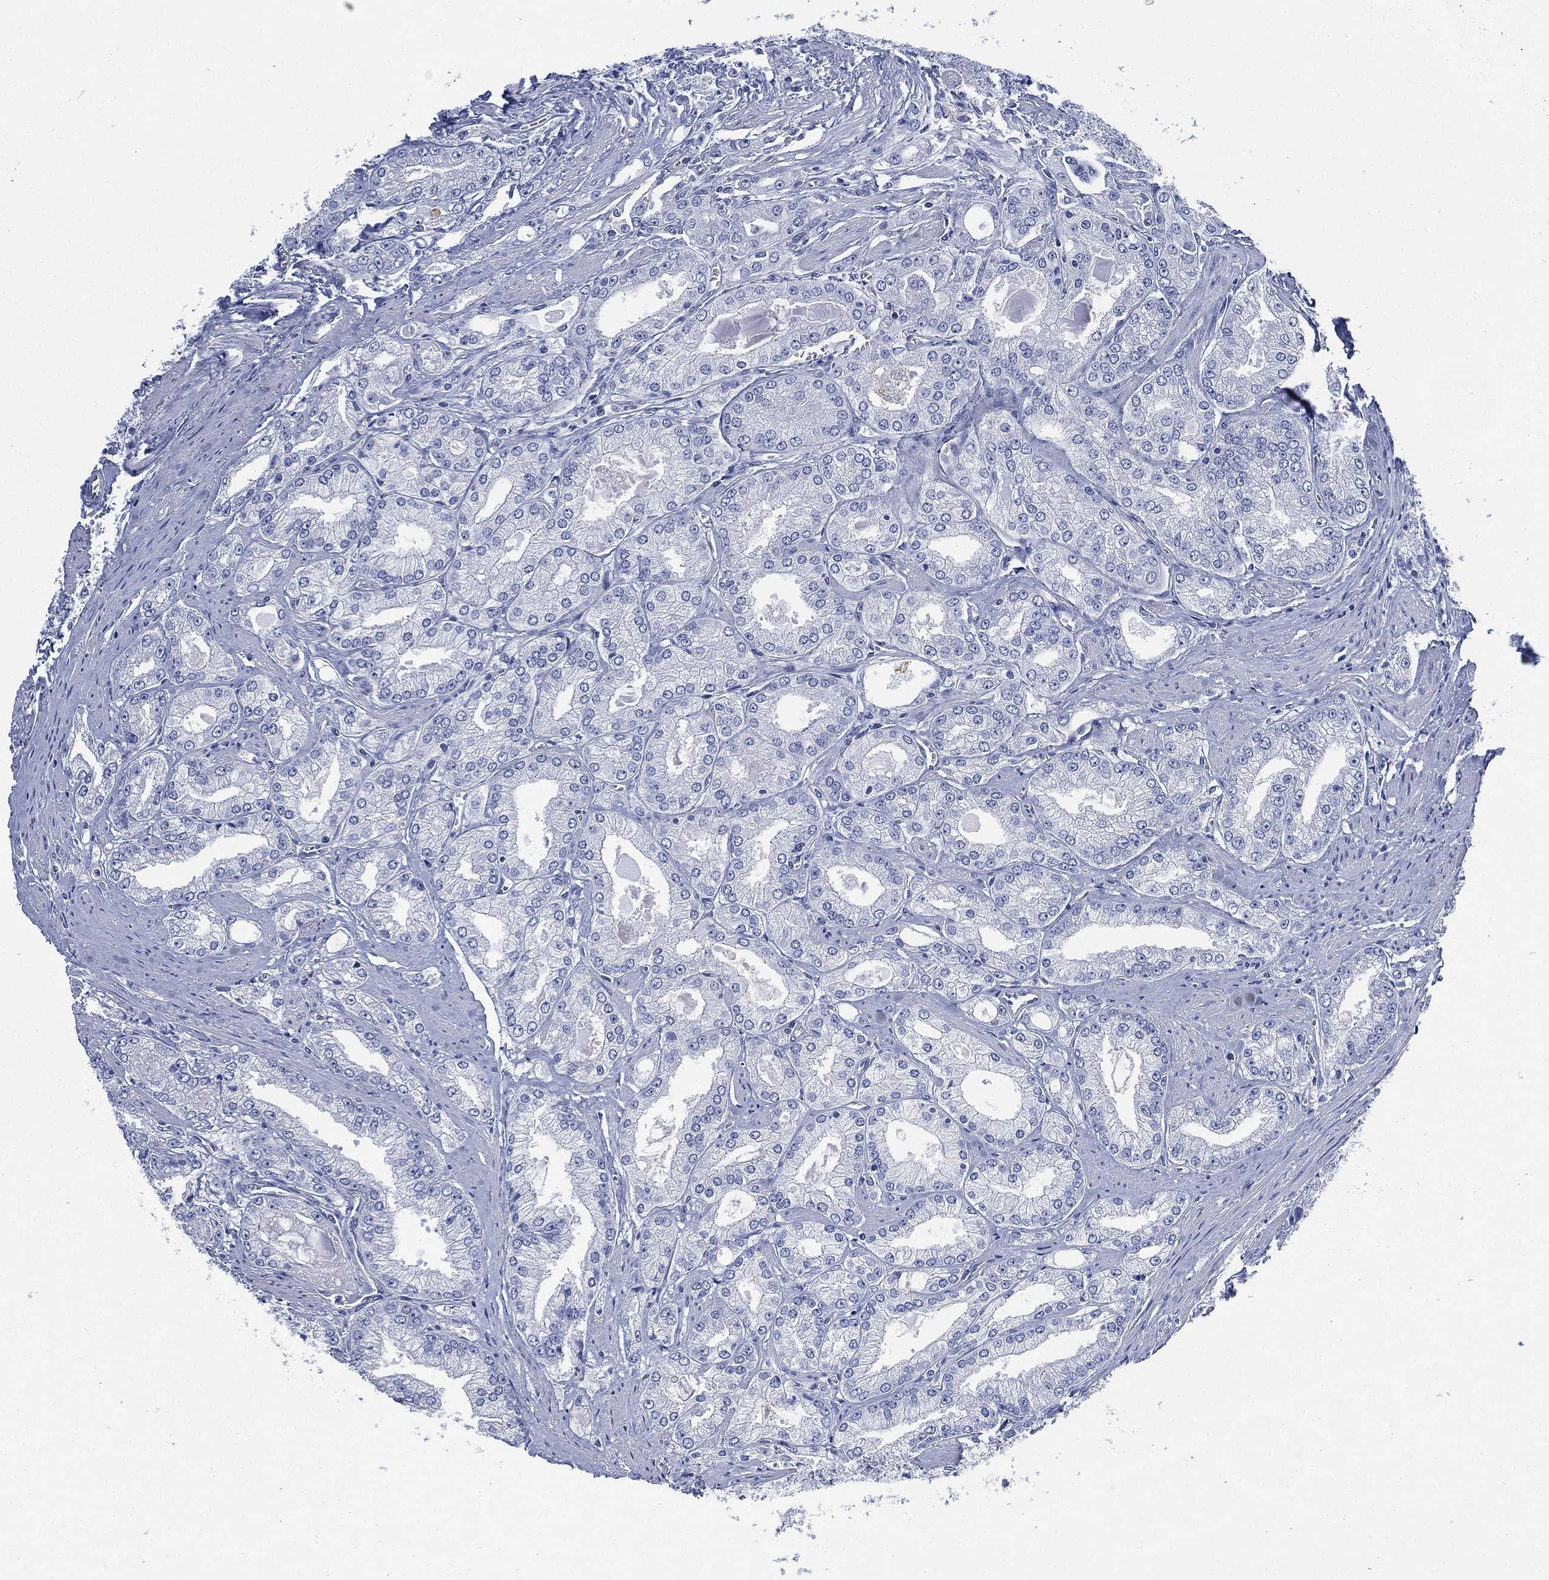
{"staining": {"intensity": "negative", "quantity": "none", "location": "none"}, "tissue": "prostate cancer", "cell_type": "Tumor cells", "image_type": "cancer", "snomed": [{"axis": "morphology", "description": "Adenocarcinoma, NOS"}, {"axis": "morphology", "description": "Adenocarcinoma, High grade"}, {"axis": "topography", "description": "Prostate"}], "caption": "High magnification brightfield microscopy of prostate adenocarcinoma (high-grade) stained with DAB (3,3'-diaminobenzidine) (brown) and counterstained with hematoxylin (blue): tumor cells show no significant positivity. Brightfield microscopy of IHC stained with DAB (brown) and hematoxylin (blue), captured at high magnification.", "gene": "CCDC70", "patient": {"sex": "male", "age": 70}}